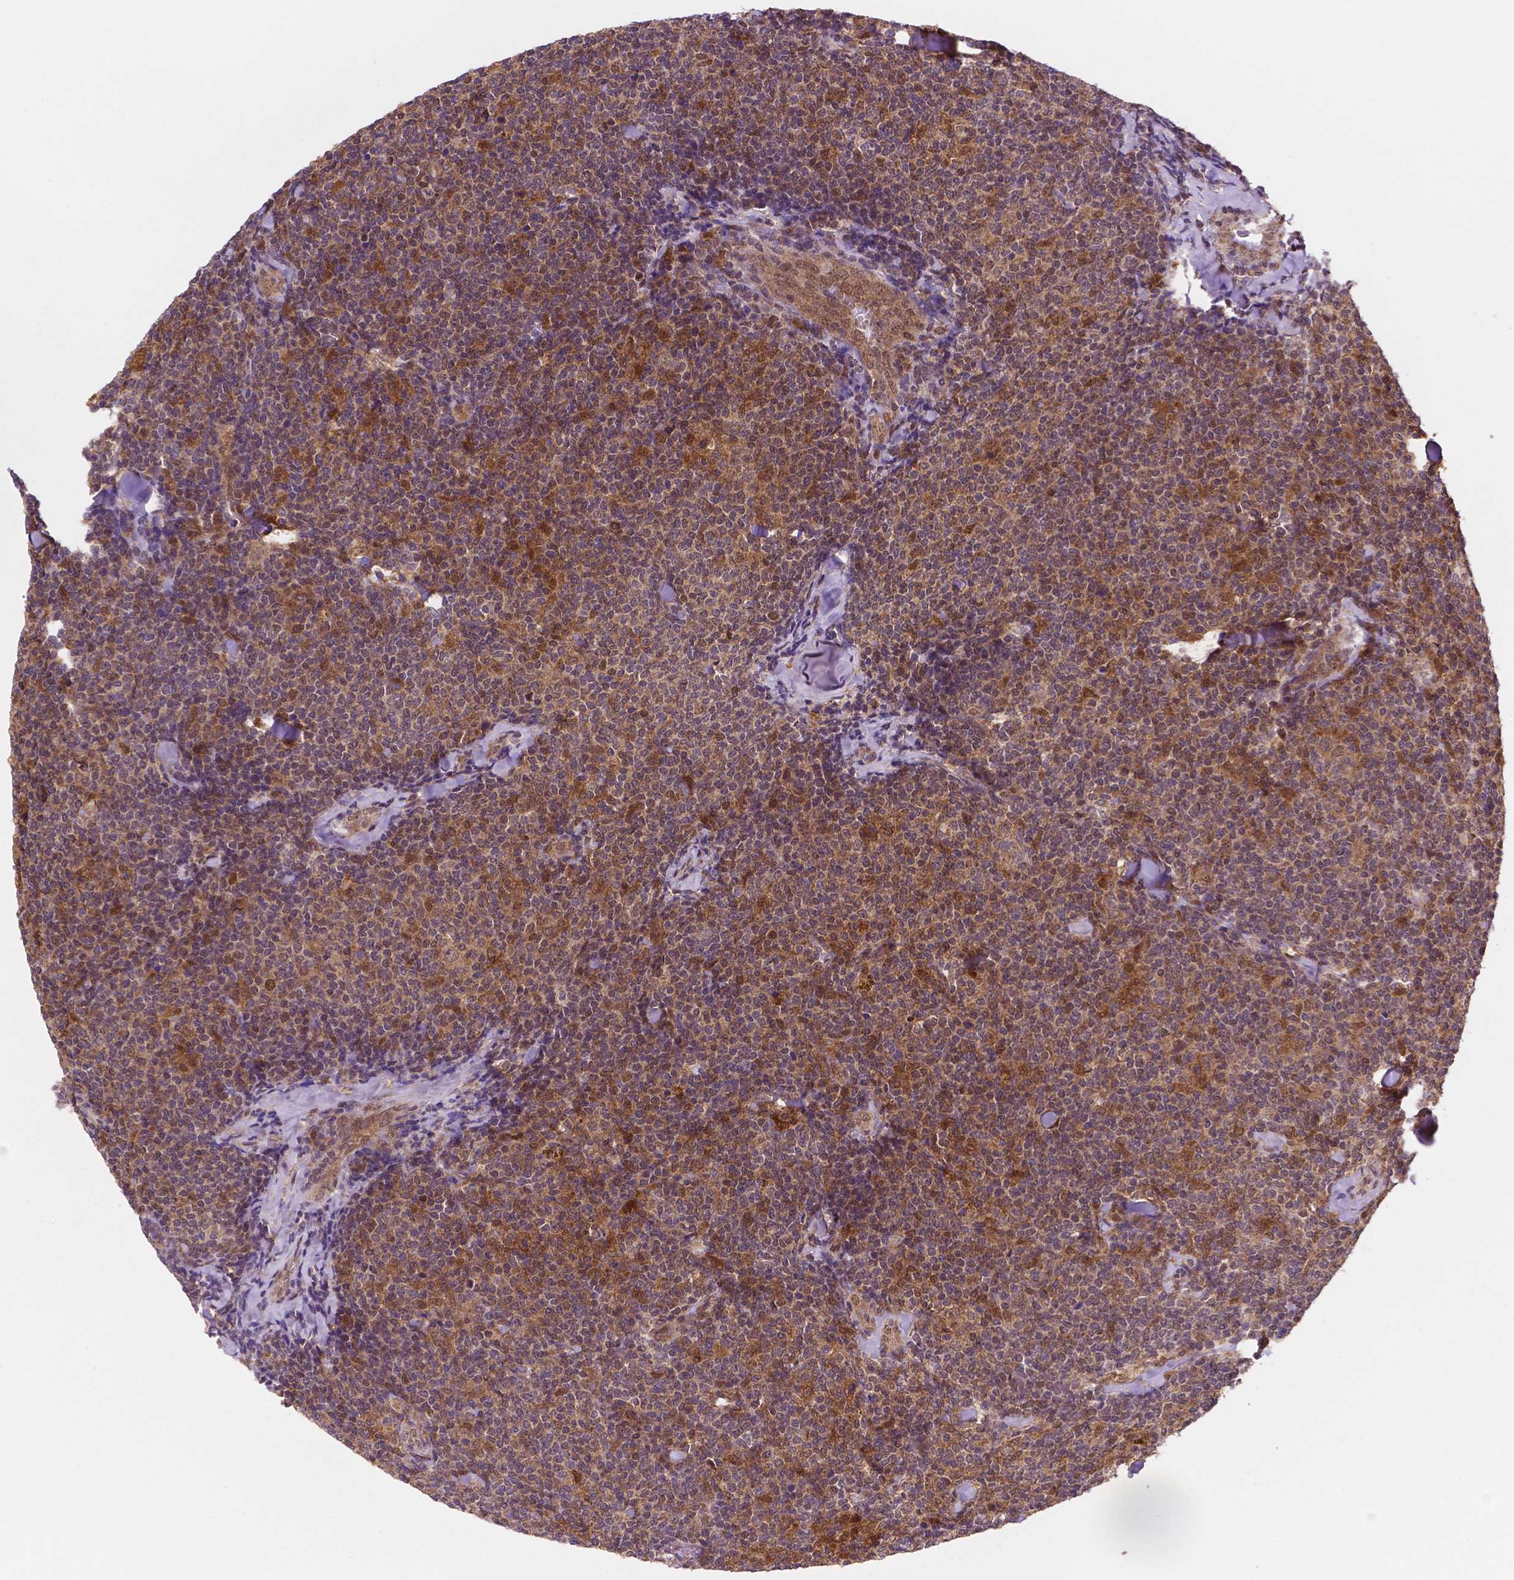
{"staining": {"intensity": "moderate", "quantity": "25%-75%", "location": "cytoplasmic/membranous,nuclear"}, "tissue": "lymphoma", "cell_type": "Tumor cells", "image_type": "cancer", "snomed": [{"axis": "morphology", "description": "Malignant lymphoma, non-Hodgkin's type, Low grade"}, {"axis": "topography", "description": "Lymph node"}], "caption": "This photomicrograph displays lymphoma stained with IHC to label a protein in brown. The cytoplasmic/membranous and nuclear of tumor cells show moderate positivity for the protein. Nuclei are counter-stained blue.", "gene": "UBE2L6", "patient": {"sex": "female", "age": 56}}